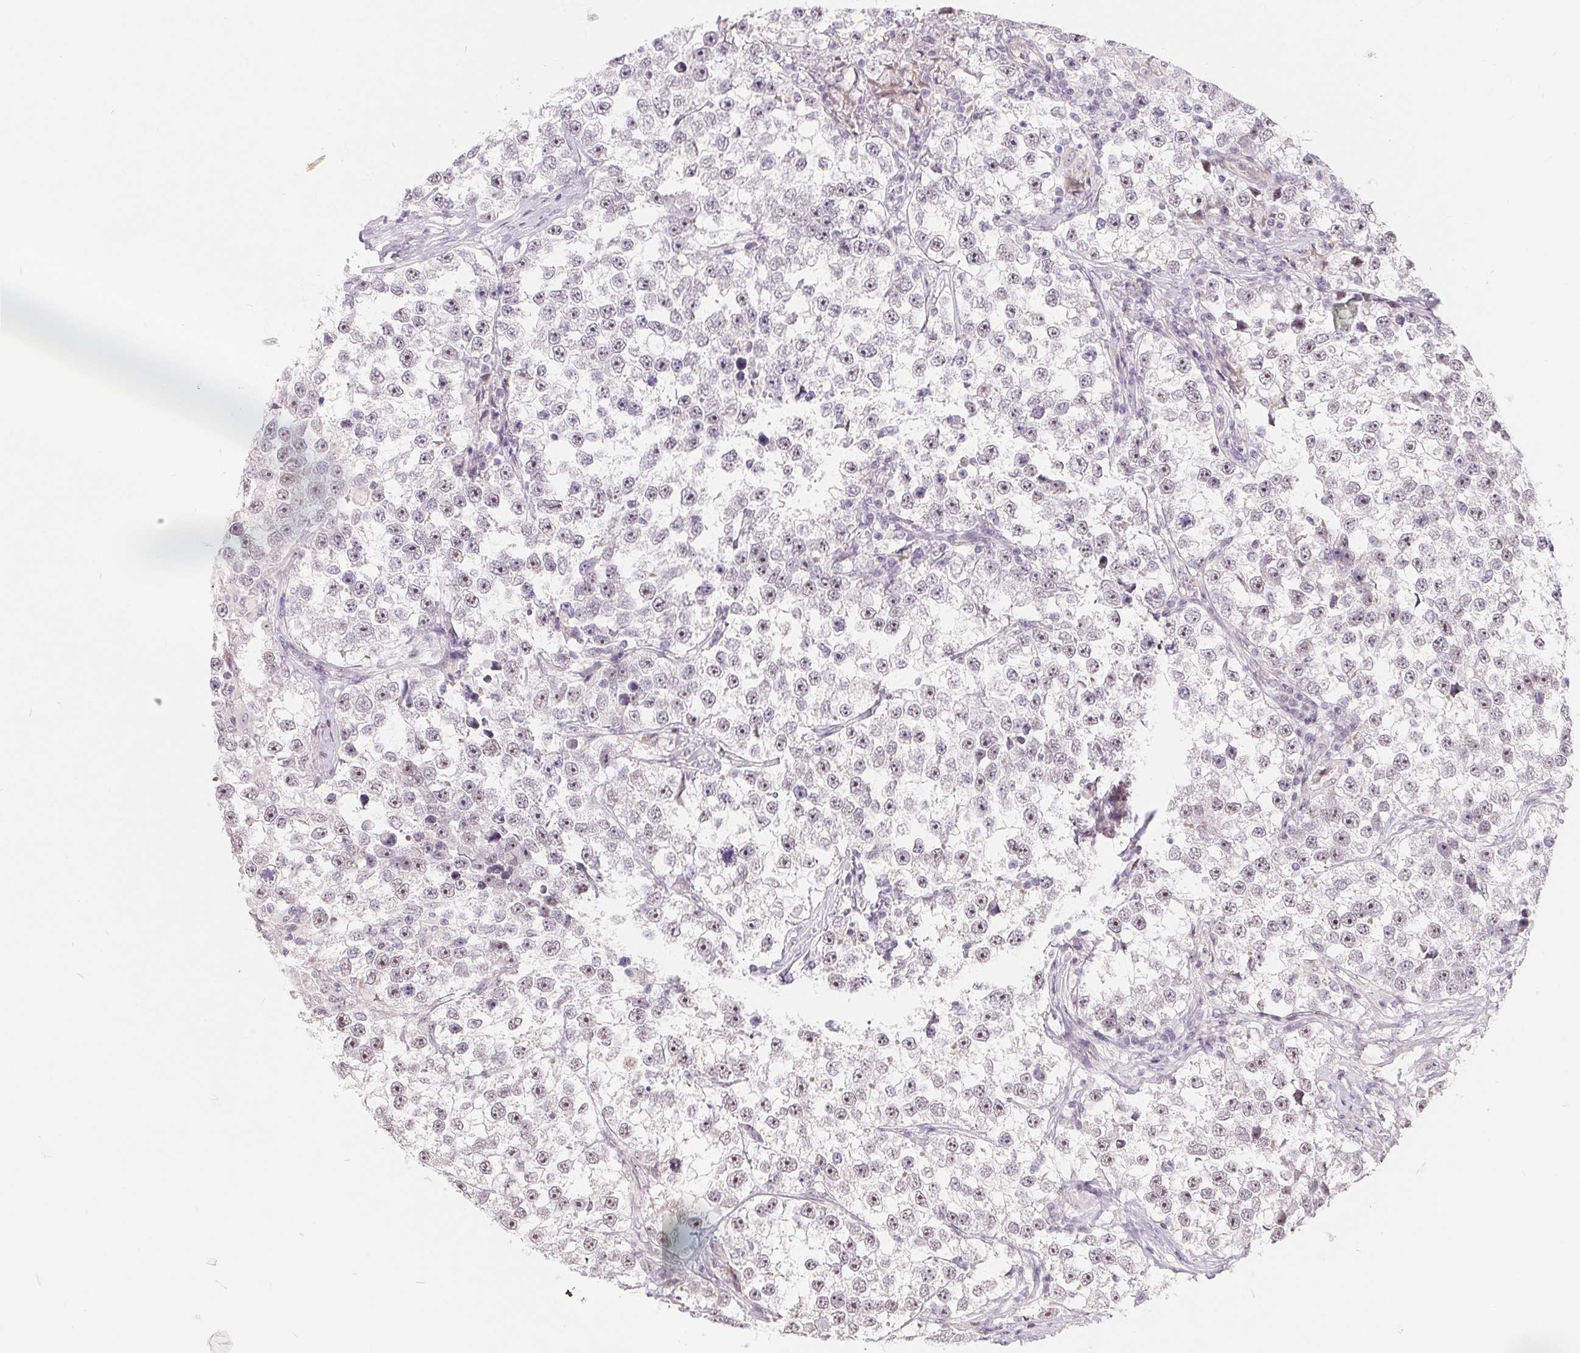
{"staining": {"intensity": "weak", "quantity": "25%-75%", "location": "nuclear"}, "tissue": "testis cancer", "cell_type": "Tumor cells", "image_type": "cancer", "snomed": [{"axis": "morphology", "description": "Seminoma, NOS"}, {"axis": "topography", "description": "Testis"}], "caption": "Seminoma (testis) stained with a protein marker displays weak staining in tumor cells.", "gene": "NRG2", "patient": {"sex": "male", "age": 46}}